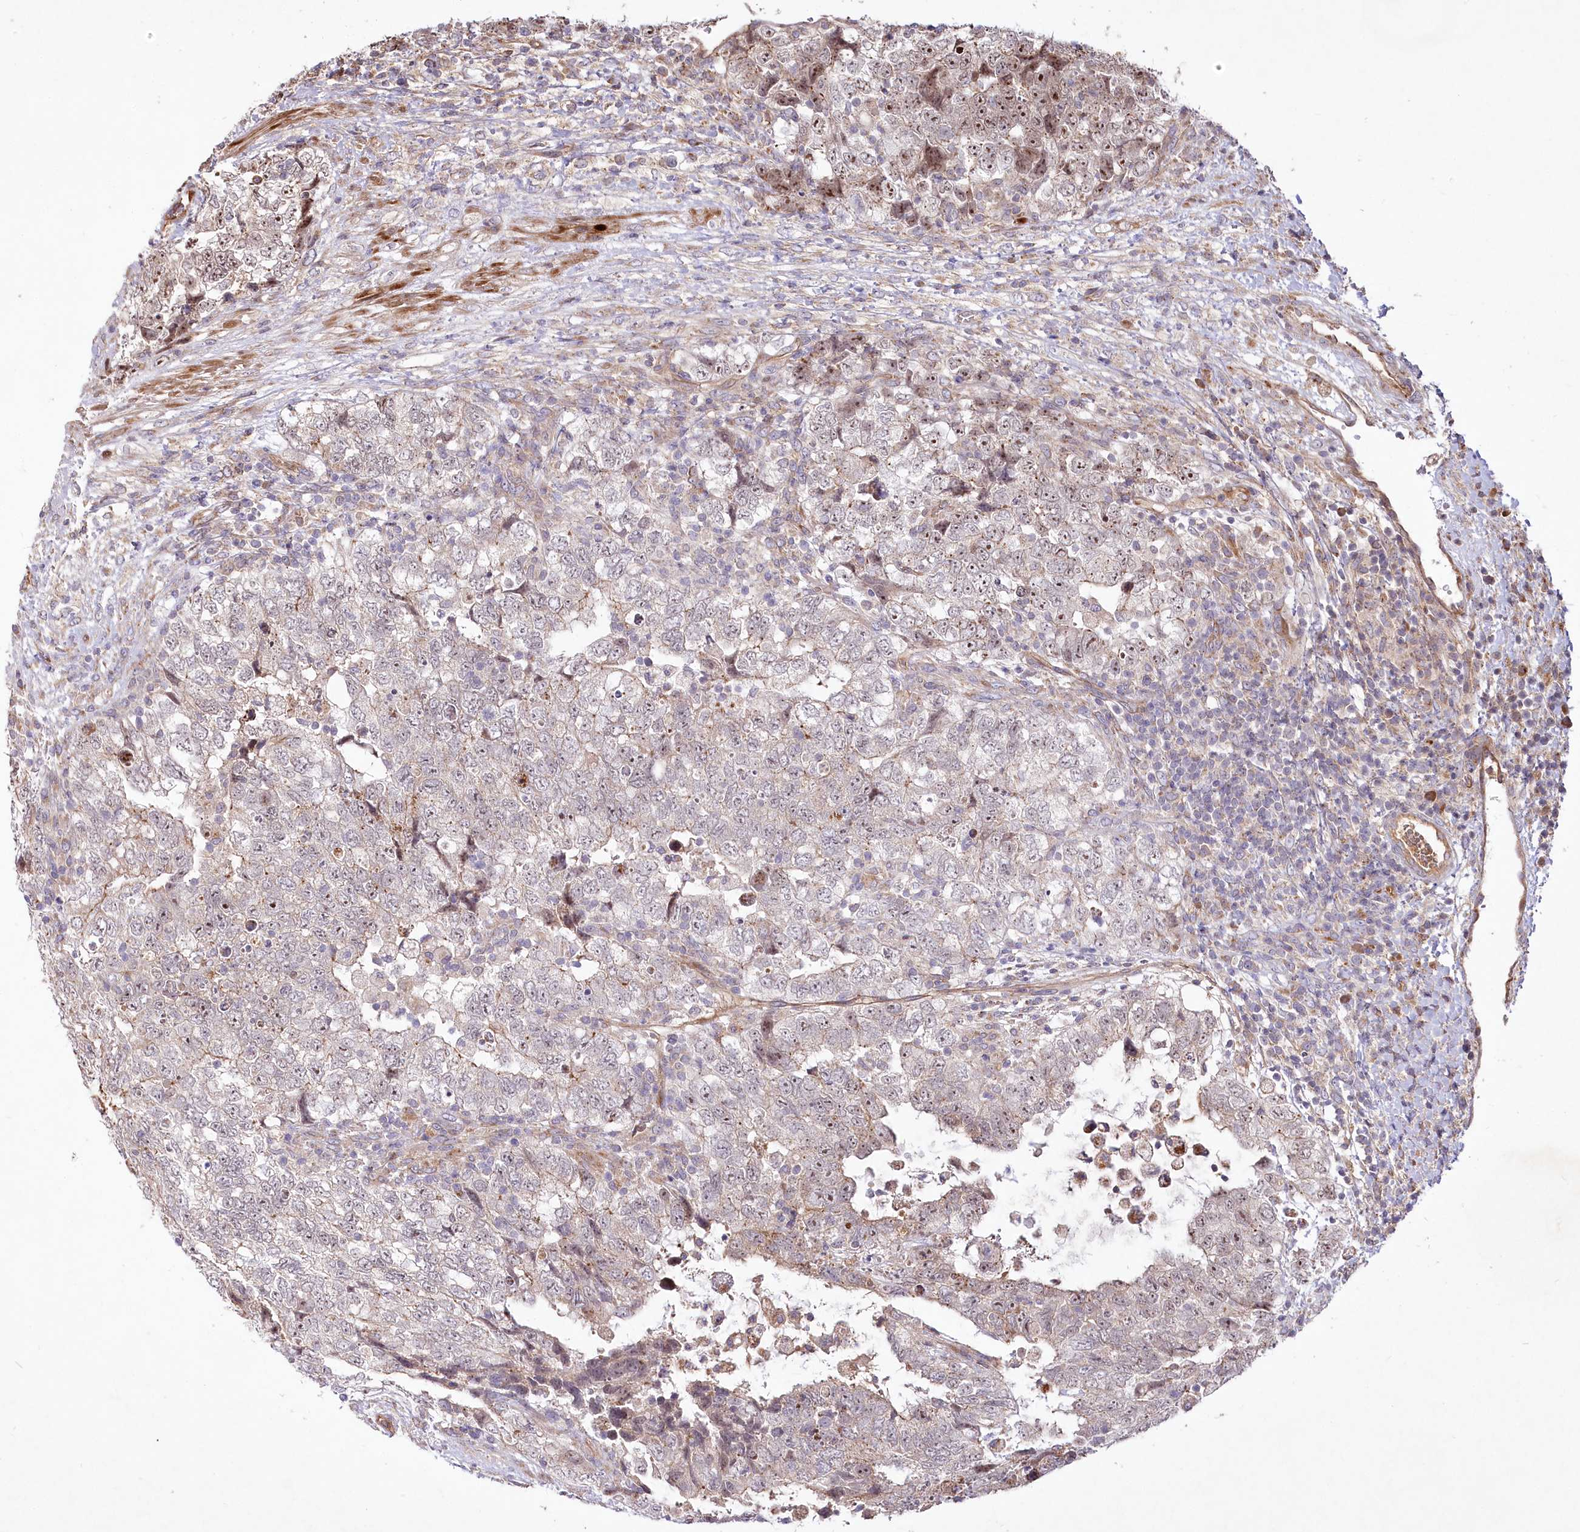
{"staining": {"intensity": "negative", "quantity": "none", "location": "none"}, "tissue": "testis cancer", "cell_type": "Tumor cells", "image_type": "cancer", "snomed": [{"axis": "morphology", "description": "Carcinoma, Embryonal, NOS"}, {"axis": "topography", "description": "Testis"}], "caption": "High power microscopy photomicrograph of an IHC histopathology image of testis cancer, revealing no significant expression in tumor cells. Brightfield microscopy of IHC stained with DAB (brown) and hematoxylin (blue), captured at high magnification.", "gene": "PSTK", "patient": {"sex": "male", "age": 37}}